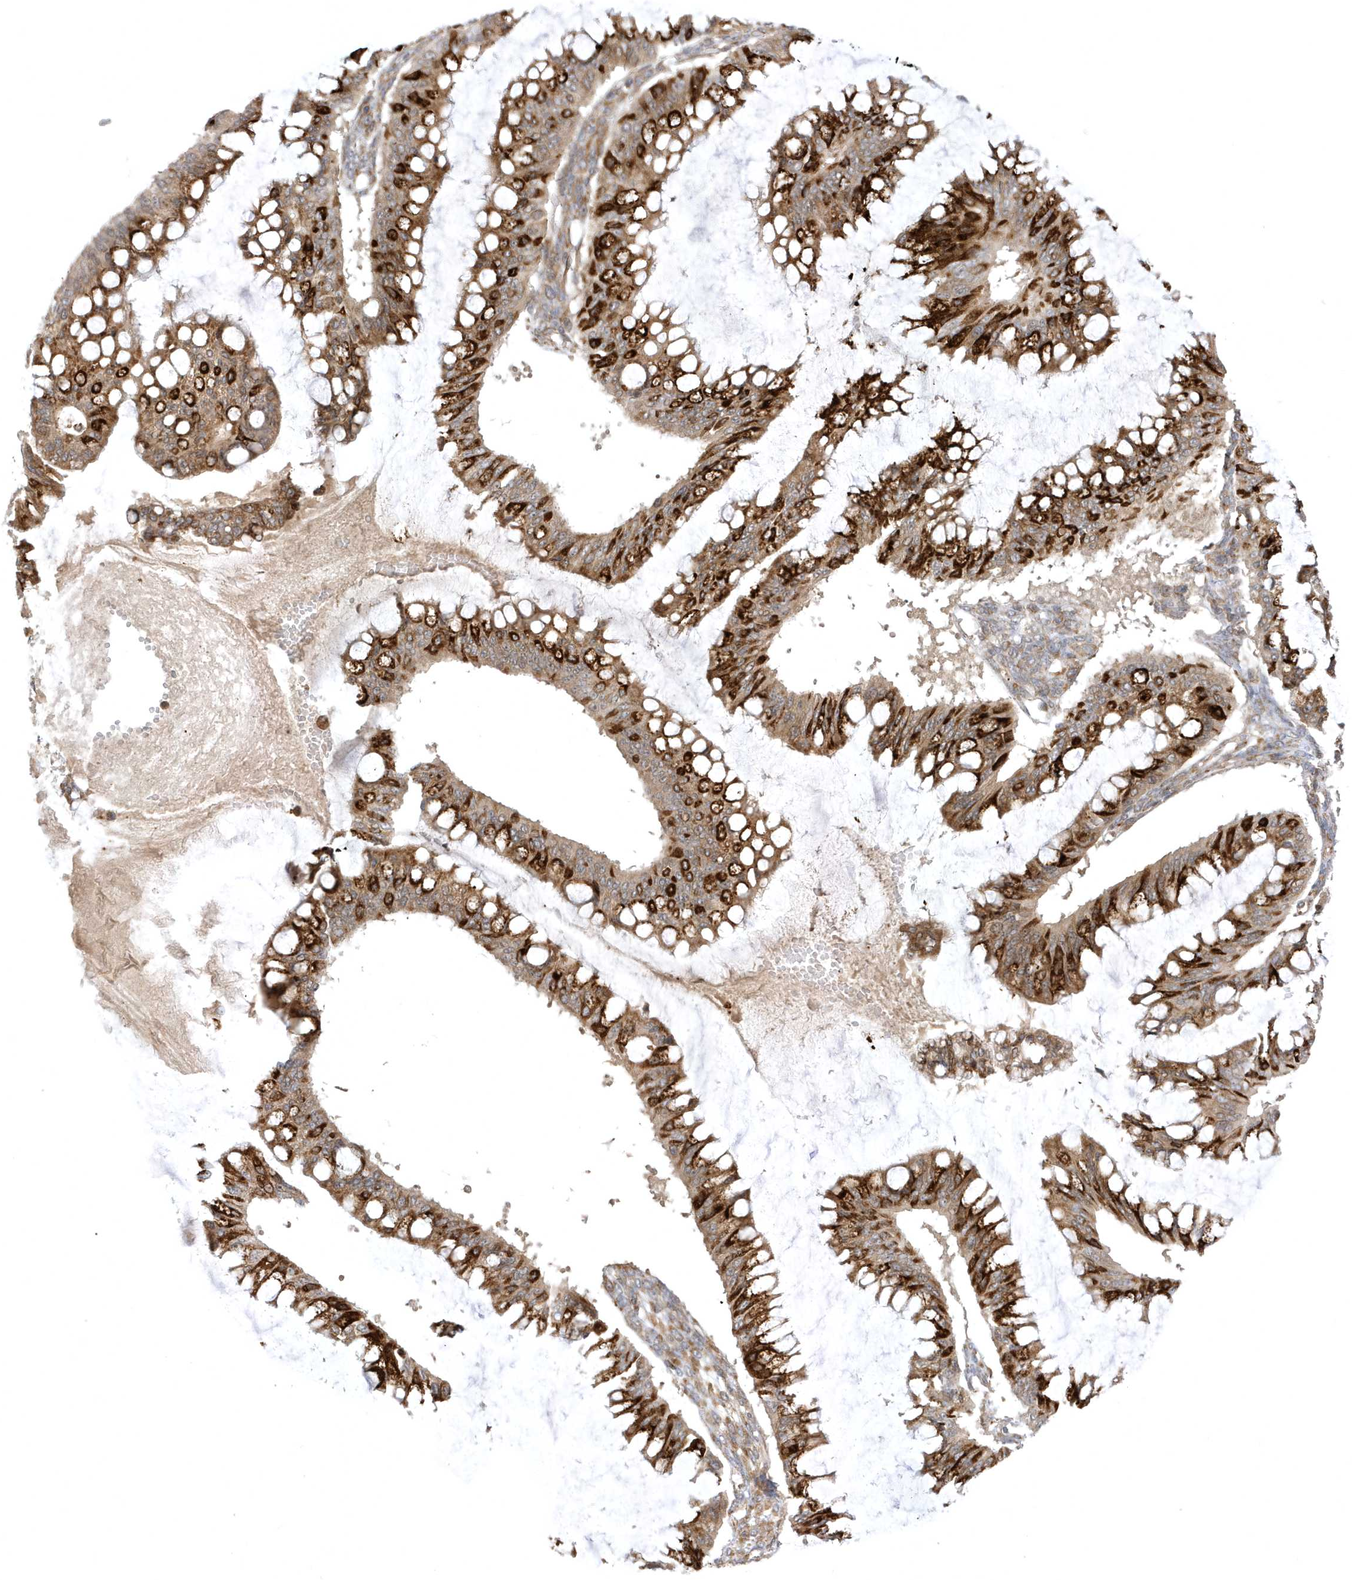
{"staining": {"intensity": "strong", "quantity": ">75%", "location": "cytoplasmic/membranous"}, "tissue": "ovarian cancer", "cell_type": "Tumor cells", "image_type": "cancer", "snomed": [{"axis": "morphology", "description": "Cystadenocarcinoma, mucinous, NOS"}, {"axis": "topography", "description": "Ovary"}], "caption": "Immunohistochemical staining of ovarian cancer reveals high levels of strong cytoplasmic/membranous protein positivity in approximately >75% of tumor cells.", "gene": "METTL21A", "patient": {"sex": "female", "age": 73}}